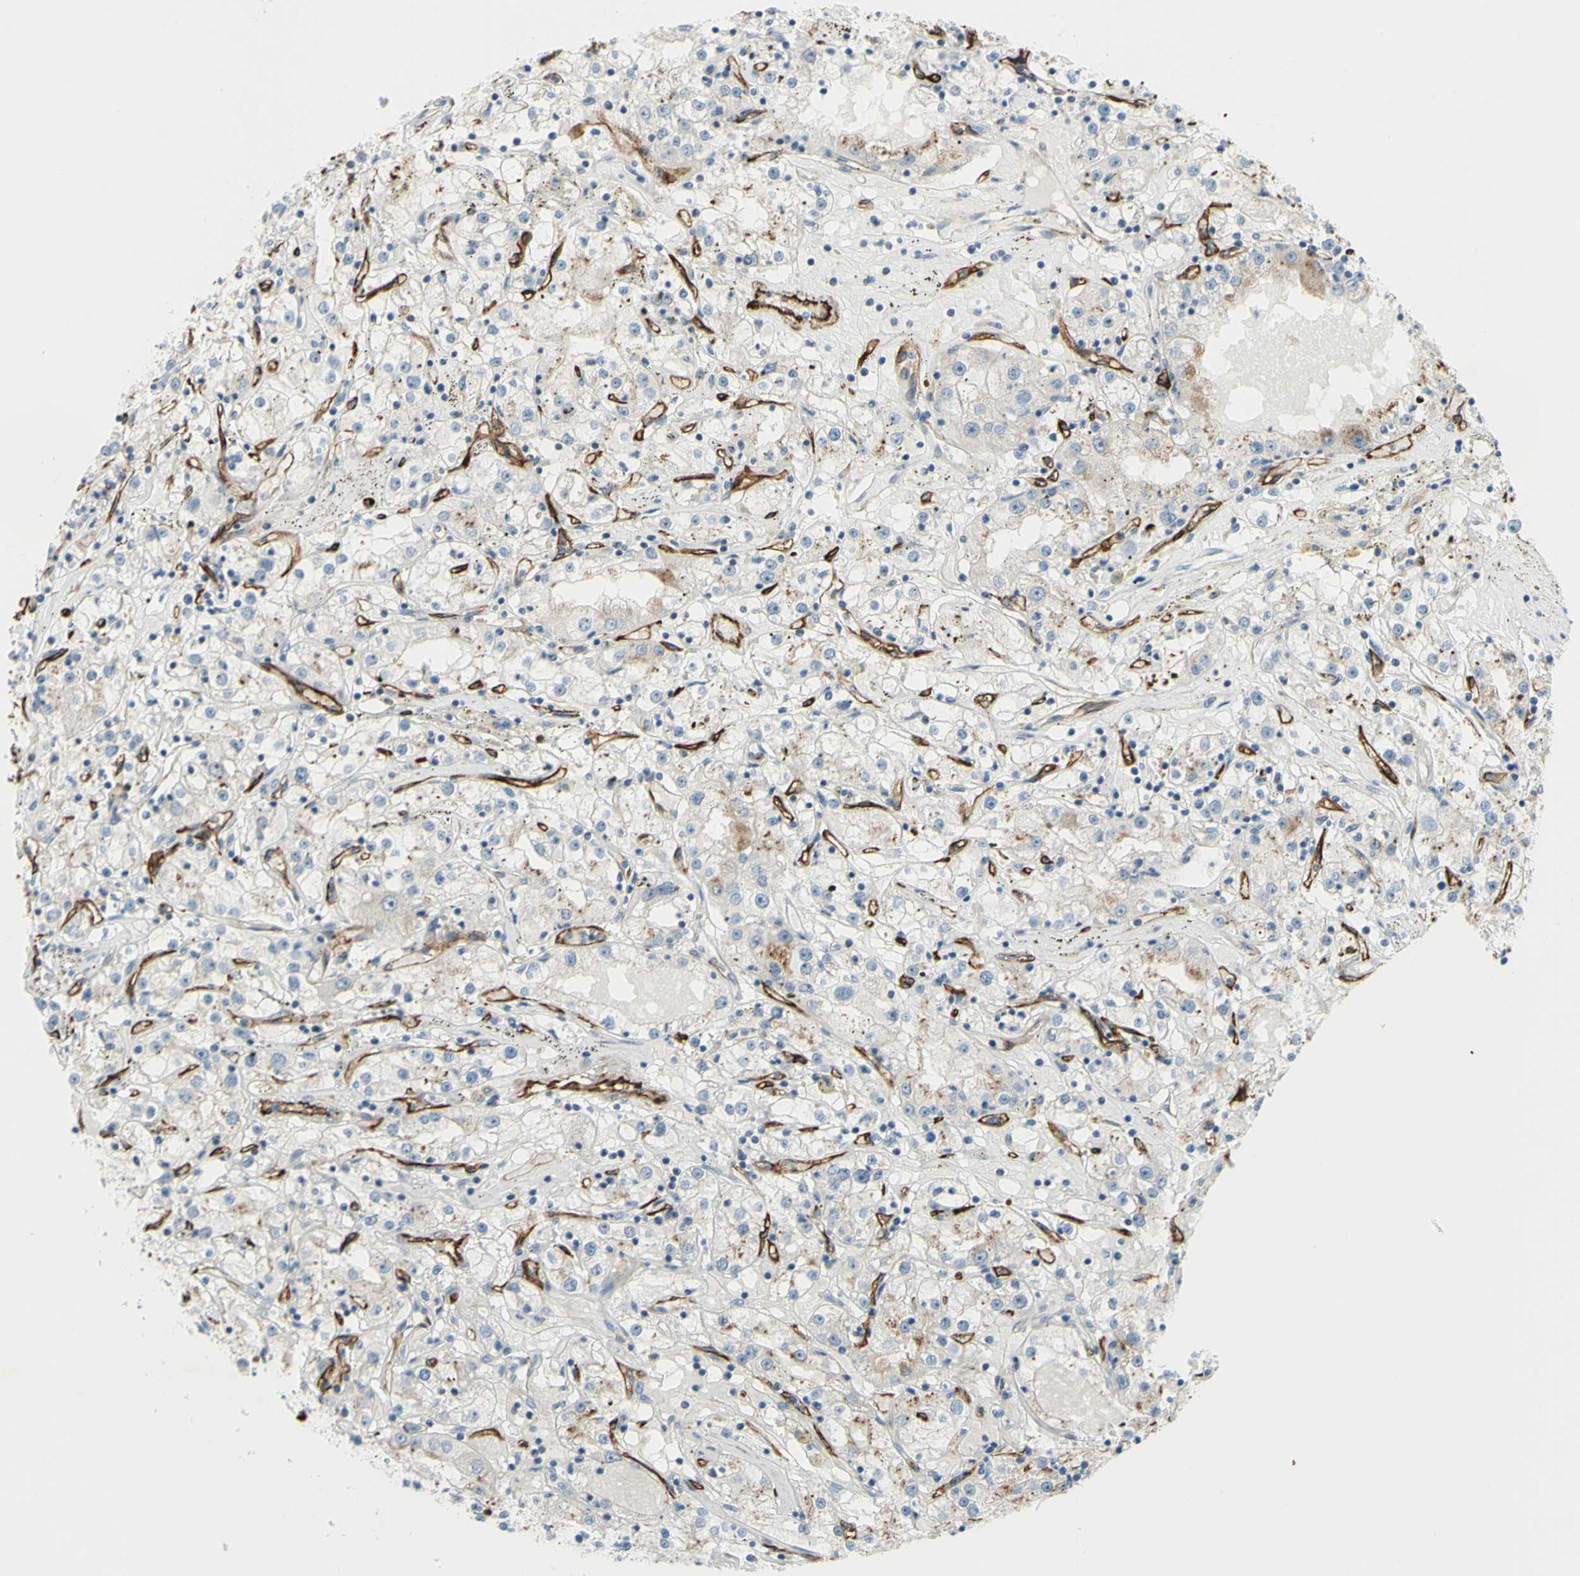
{"staining": {"intensity": "negative", "quantity": "none", "location": "none"}, "tissue": "renal cancer", "cell_type": "Tumor cells", "image_type": "cancer", "snomed": [{"axis": "morphology", "description": "Adenocarcinoma, NOS"}, {"axis": "topography", "description": "Kidney"}], "caption": "Immunohistochemical staining of renal adenocarcinoma demonstrates no significant positivity in tumor cells.", "gene": "PRRG2", "patient": {"sex": "male", "age": 56}}